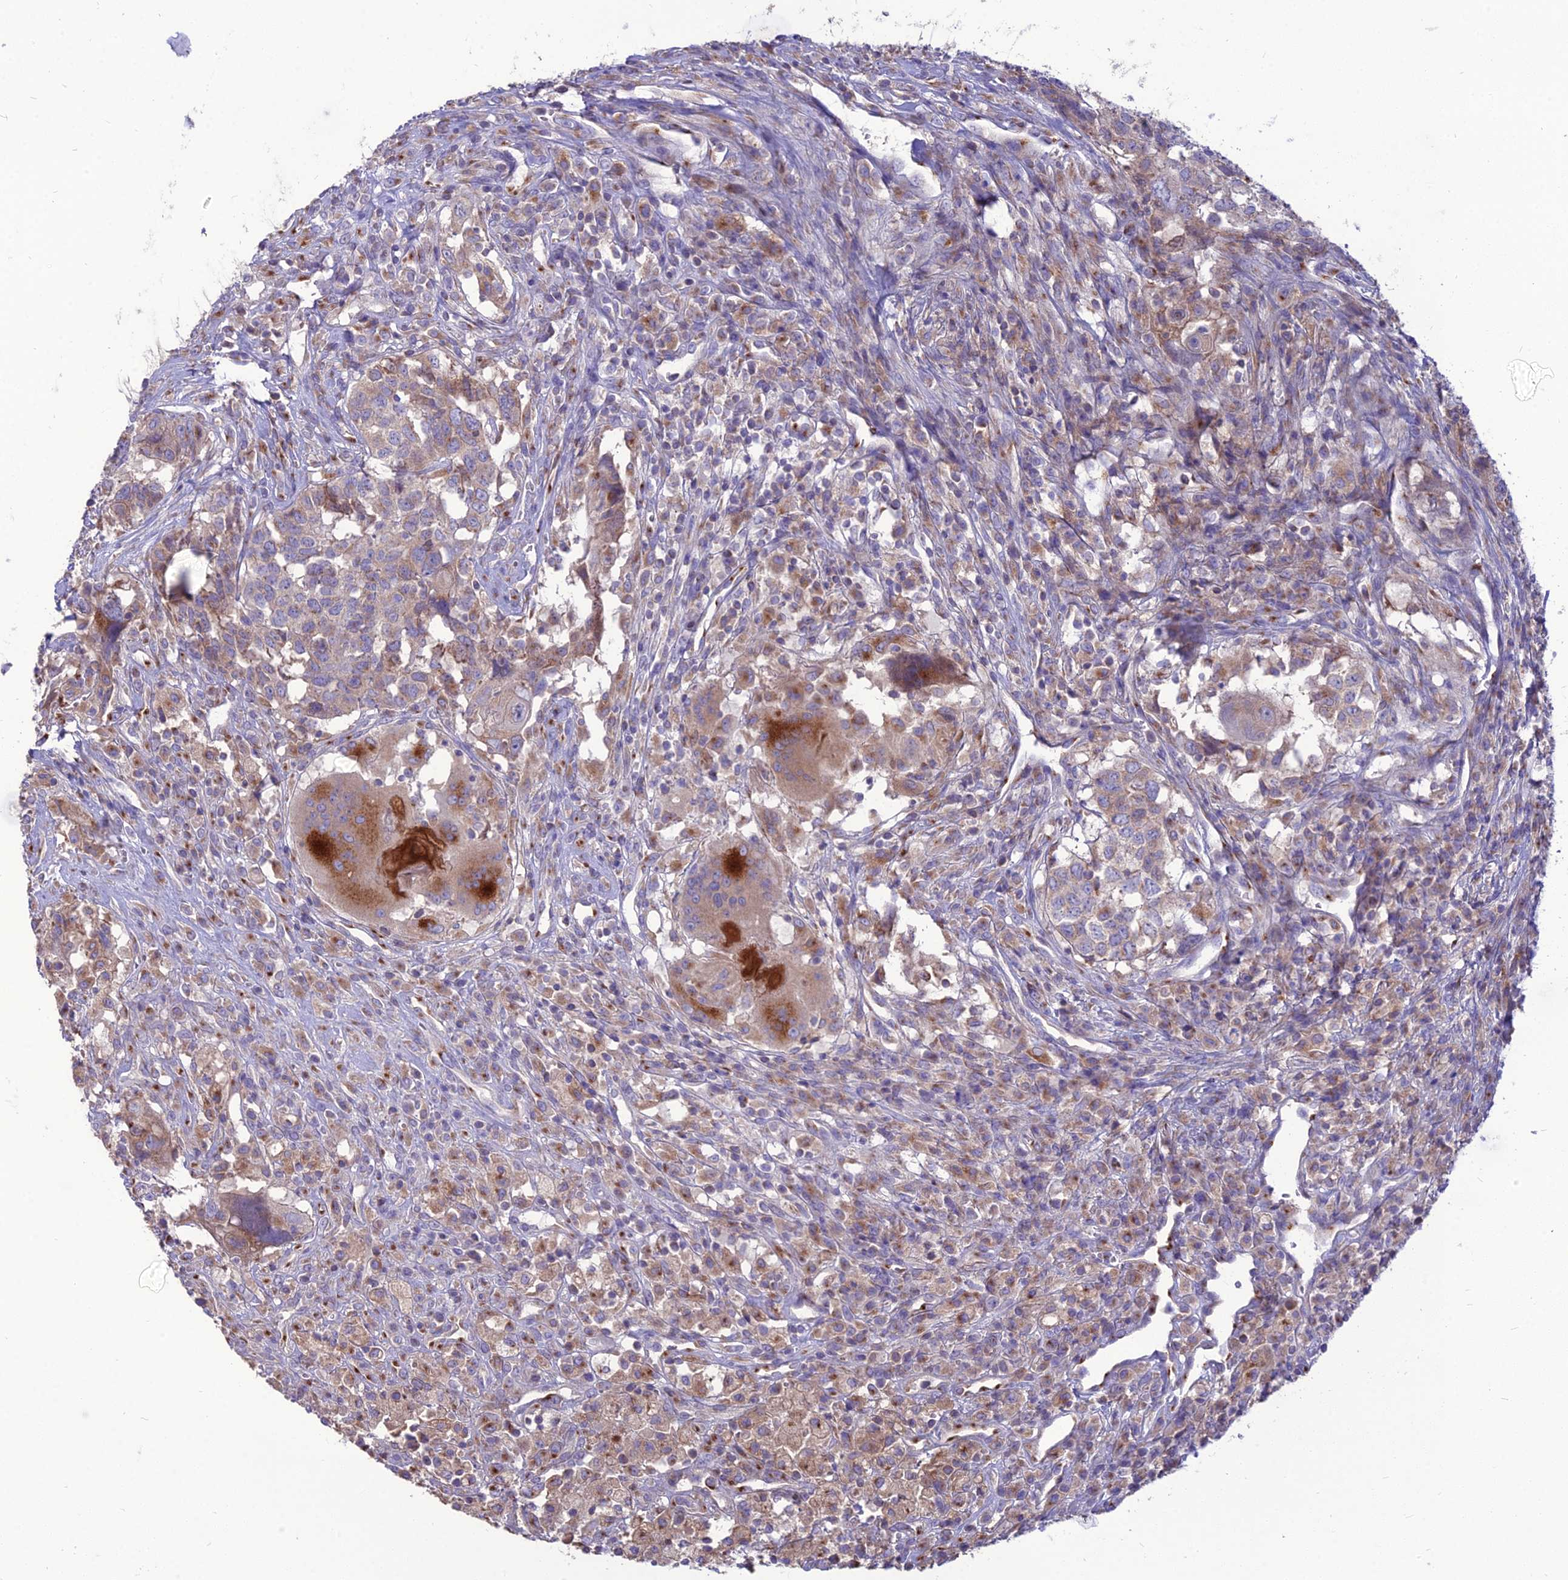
{"staining": {"intensity": "strong", "quantity": "<25%", "location": "cytoplasmic/membranous"}, "tissue": "head and neck cancer", "cell_type": "Tumor cells", "image_type": "cancer", "snomed": [{"axis": "morphology", "description": "Squamous cell carcinoma, NOS"}, {"axis": "topography", "description": "Head-Neck"}], "caption": "Immunohistochemistry (IHC) (DAB (3,3'-diaminobenzidine)) staining of head and neck cancer exhibits strong cytoplasmic/membranous protein positivity in about <25% of tumor cells. (IHC, brightfield microscopy, high magnification).", "gene": "SPRYD7", "patient": {"sex": "male", "age": 66}}